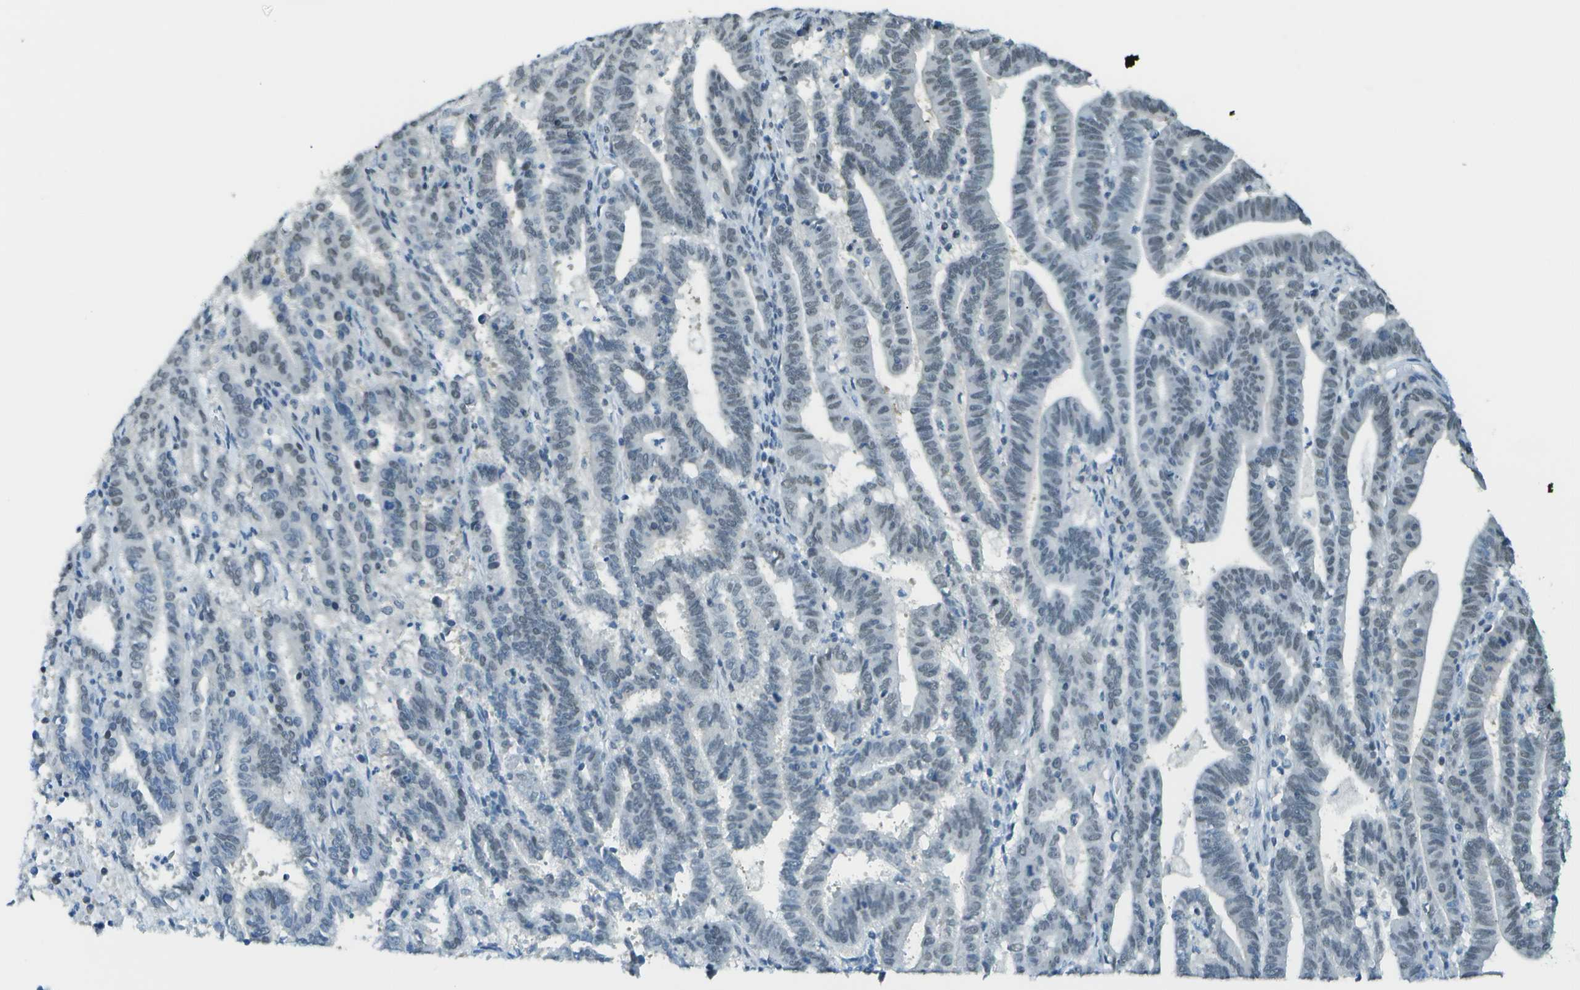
{"staining": {"intensity": "weak", "quantity": "<25%", "location": "nuclear"}, "tissue": "endometrial cancer", "cell_type": "Tumor cells", "image_type": "cancer", "snomed": [{"axis": "morphology", "description": "Adenocarcinoma, NOS"}, {"axis": "topography", "description": "Uterus"}], "caption": "Endometrial adenocarcinoma stained for a protein using immunohistochemistry displays no expression tumor cells.", "gene": "NEK11", "patient": {"sex": "female", "age": 83}}